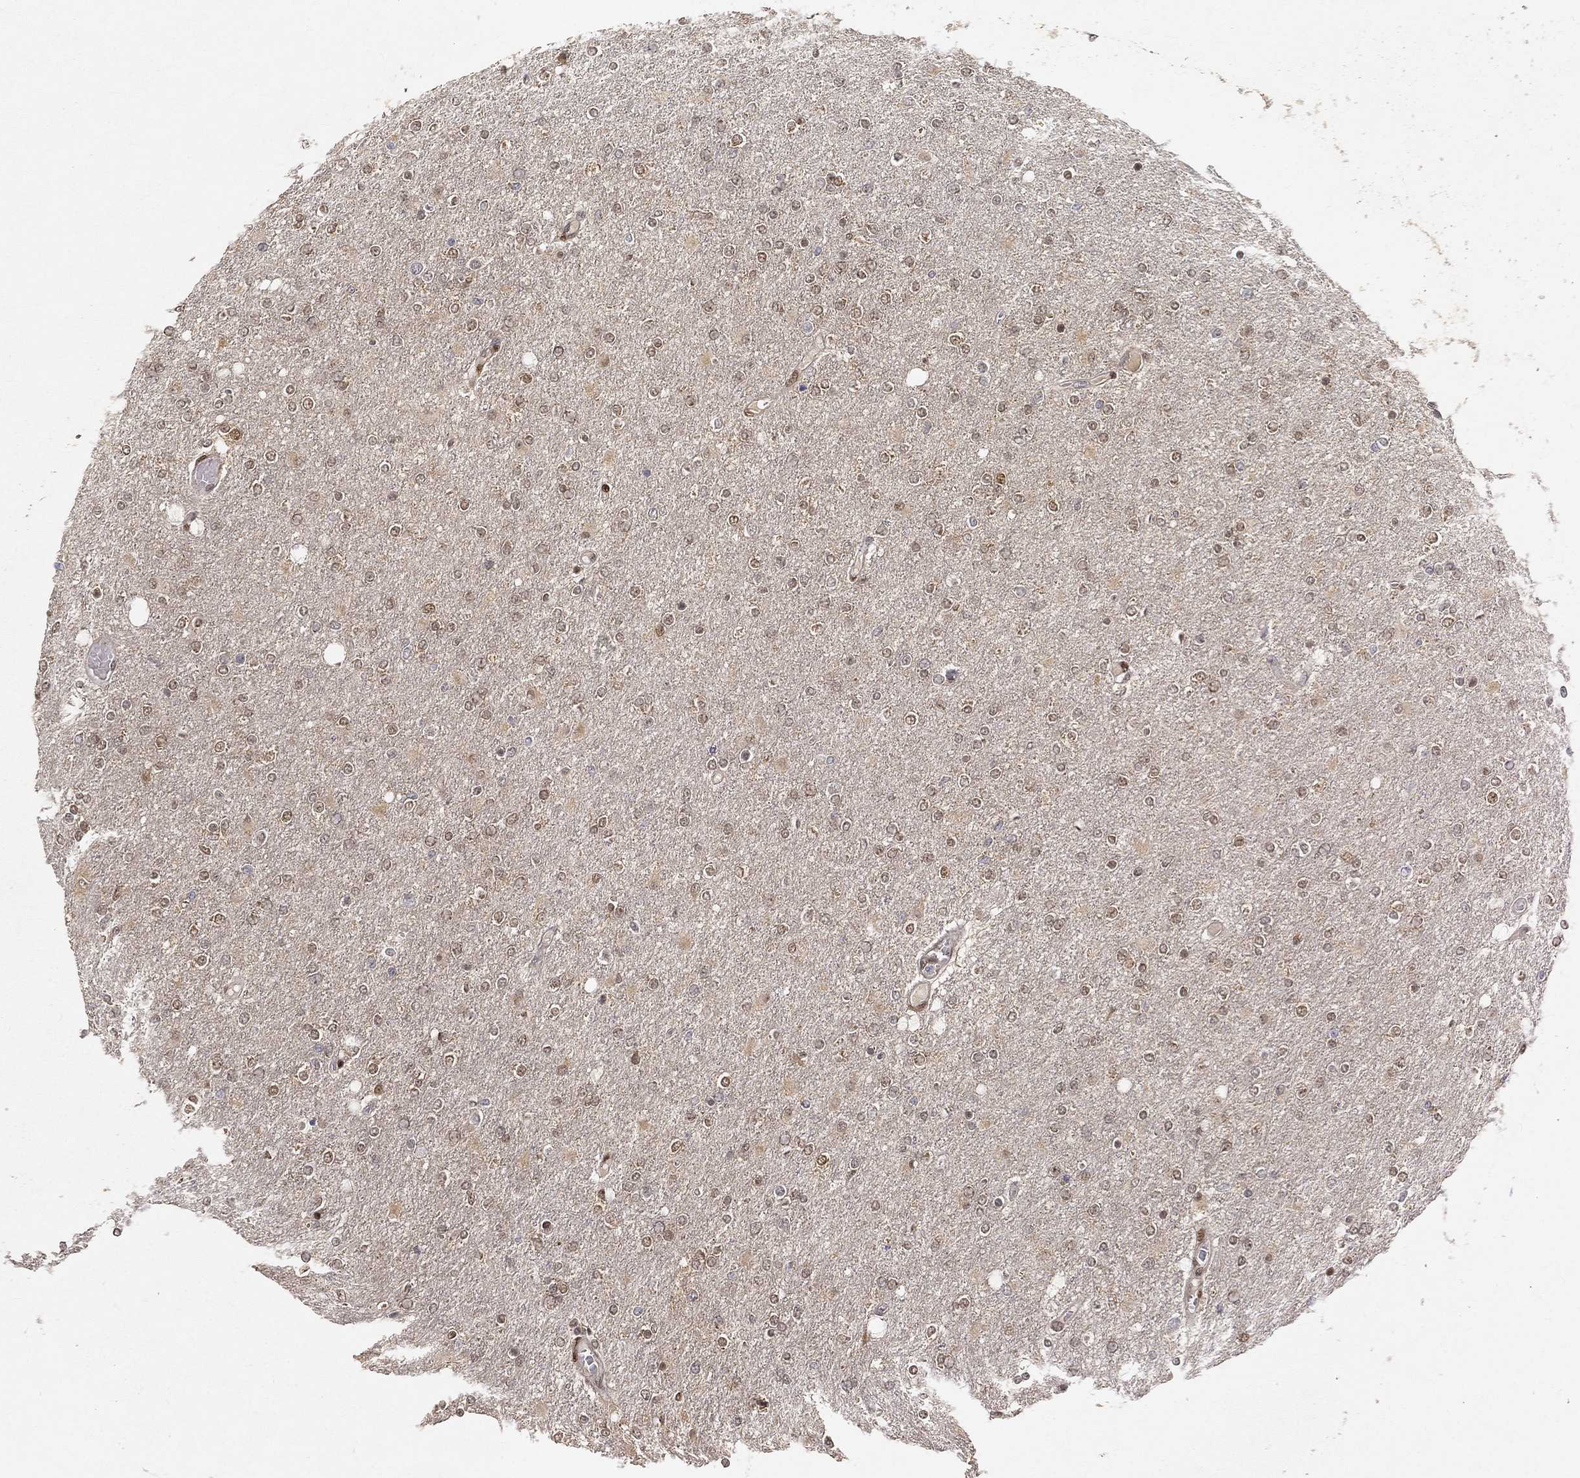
{"staining": {"intensity": "moderate", "quantity": "<25%", "location": "nuclear"}, "tissue": "glioma", "cell_type": "Tumor cells", "image_type": "cancer", "snomed": [{"axis": "morphology", "description": "Glioma, malignant, High grade"}, {"axis": "topography", "description": "Cerebral cortex"}], "caption": "Tumor cells exhibit low levels of moderate nuclear positivity in about <25% of cells in glioma.", "gene": "CRTC3", "patient": {"sex": "male", "age": 70}}